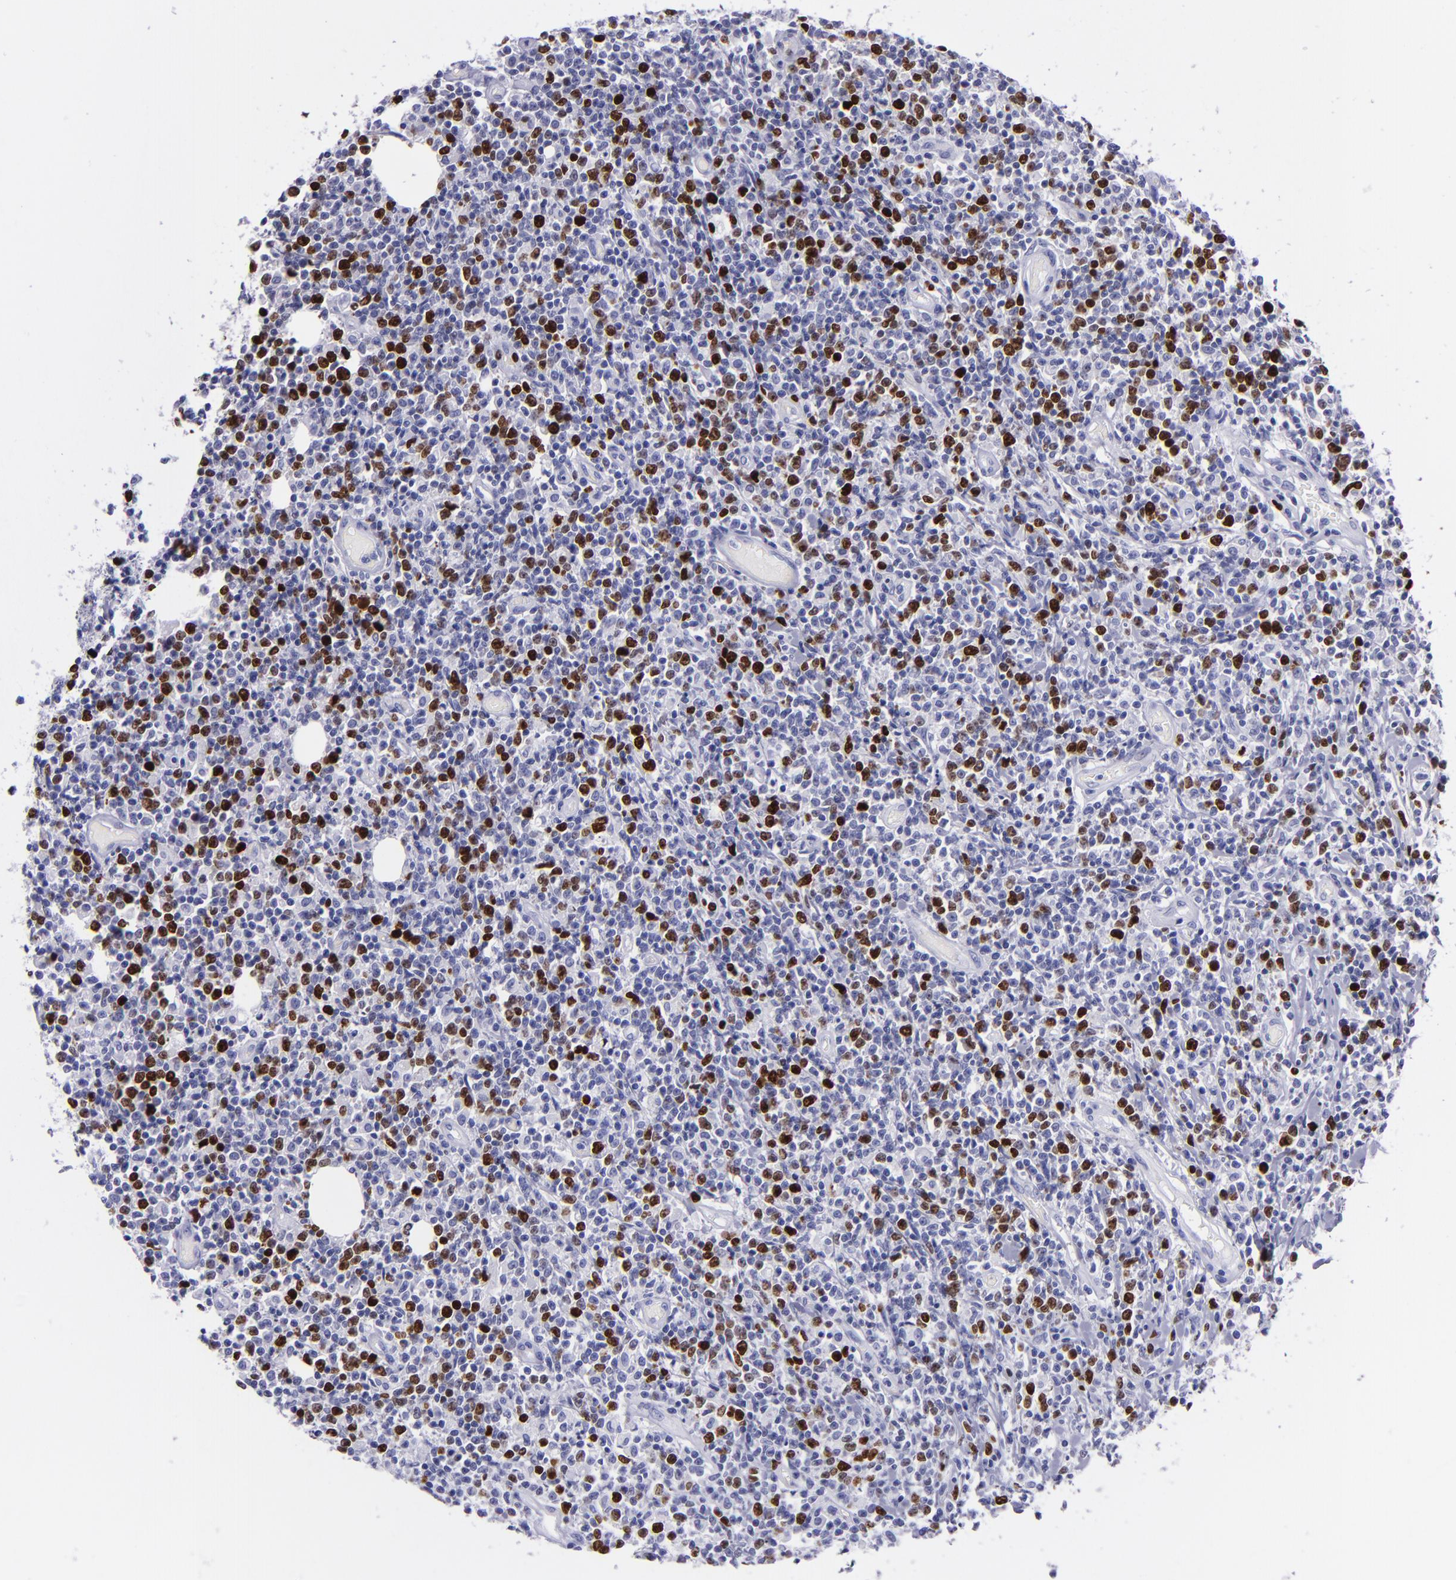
{"staining": {"intensity": "strong", "quantity": "25%-75%", "location": "nuclear"}, "tissue": "lymphoma", "cell_type": "Tumor cells", "image_type": "cancer", "snomed": [{"axis": "morphology", "description": "Malignant lymphoma, non-Hodgkin's type, High grade"}, {"axis": "topography", "description": "Colon"}], "caption": "Brown immunohistochemical staining in high-grade malignant lymphoma, non-Hodgkin's type shows strong nuclear staining in approximately 25%-75% of tumor cells. The staining was performed using DAB (3,3'-diaminobenzidine) to visualize the protein expression in brown, while the nuclei were stained in blue with hematoxylin (Magnification: 20x).", "gene": "TOP2A", "patient": {"sex": "male", "age": 82}}